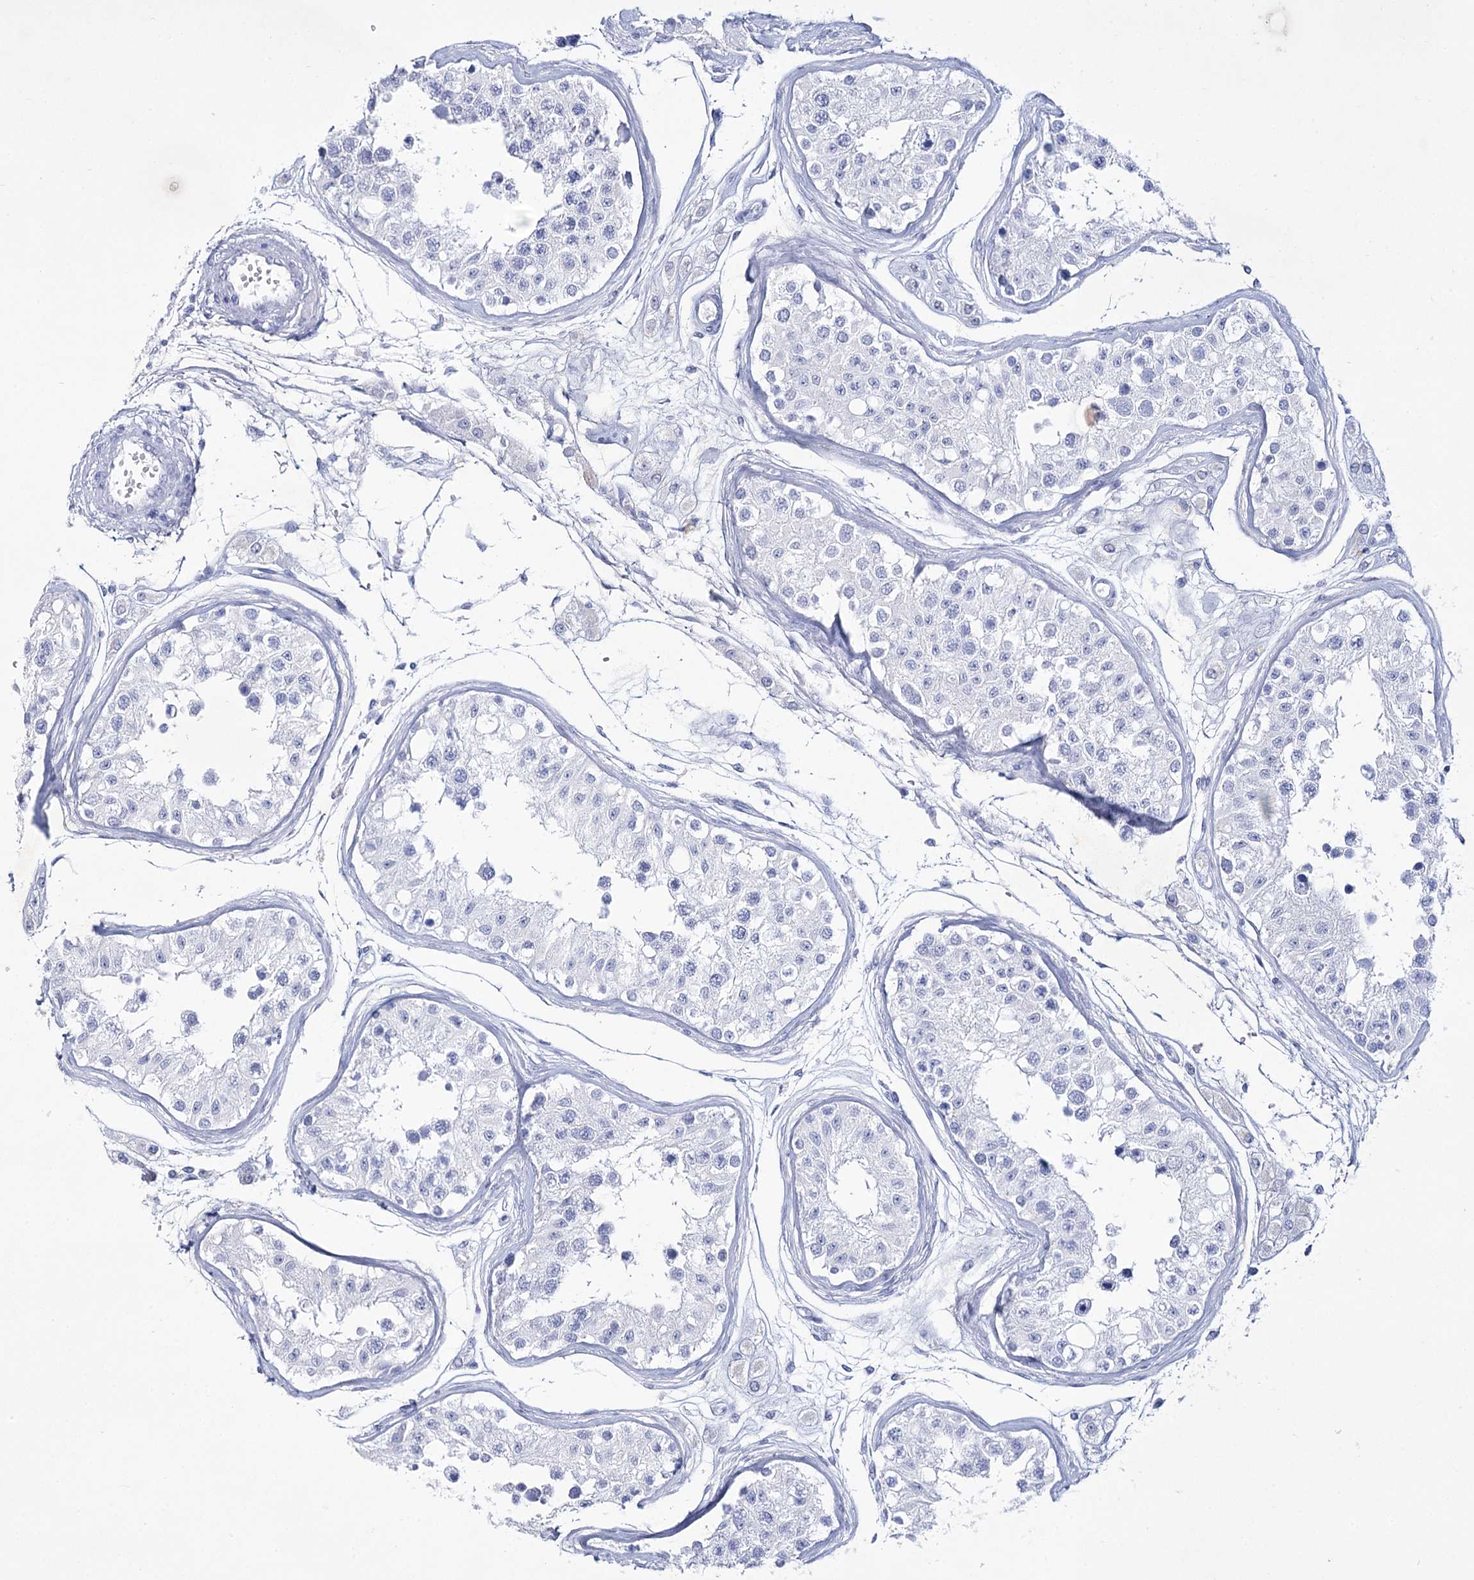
{"staining": {"intensity": "negative", "quantity": "none", "location": "none"}, "tissue": "testis", "cell_type": "Cells in seminiferous ducts", "image_type": "normal", "snomed": [{"axis": "morphology", "description": "Normal tissue, NOS"}, {"axis": "morphology", "description": "Adenocarcinoma, metastatic, NOS"}, {"axis": "topography", "description": "Testis"}], "caption": "DAB immunohistochemical staining of benign testis reveals no significant staining in cells in seminiferous ducts.", "gene": "RNF186", "patient": {"sex": "male", "age": 26}}